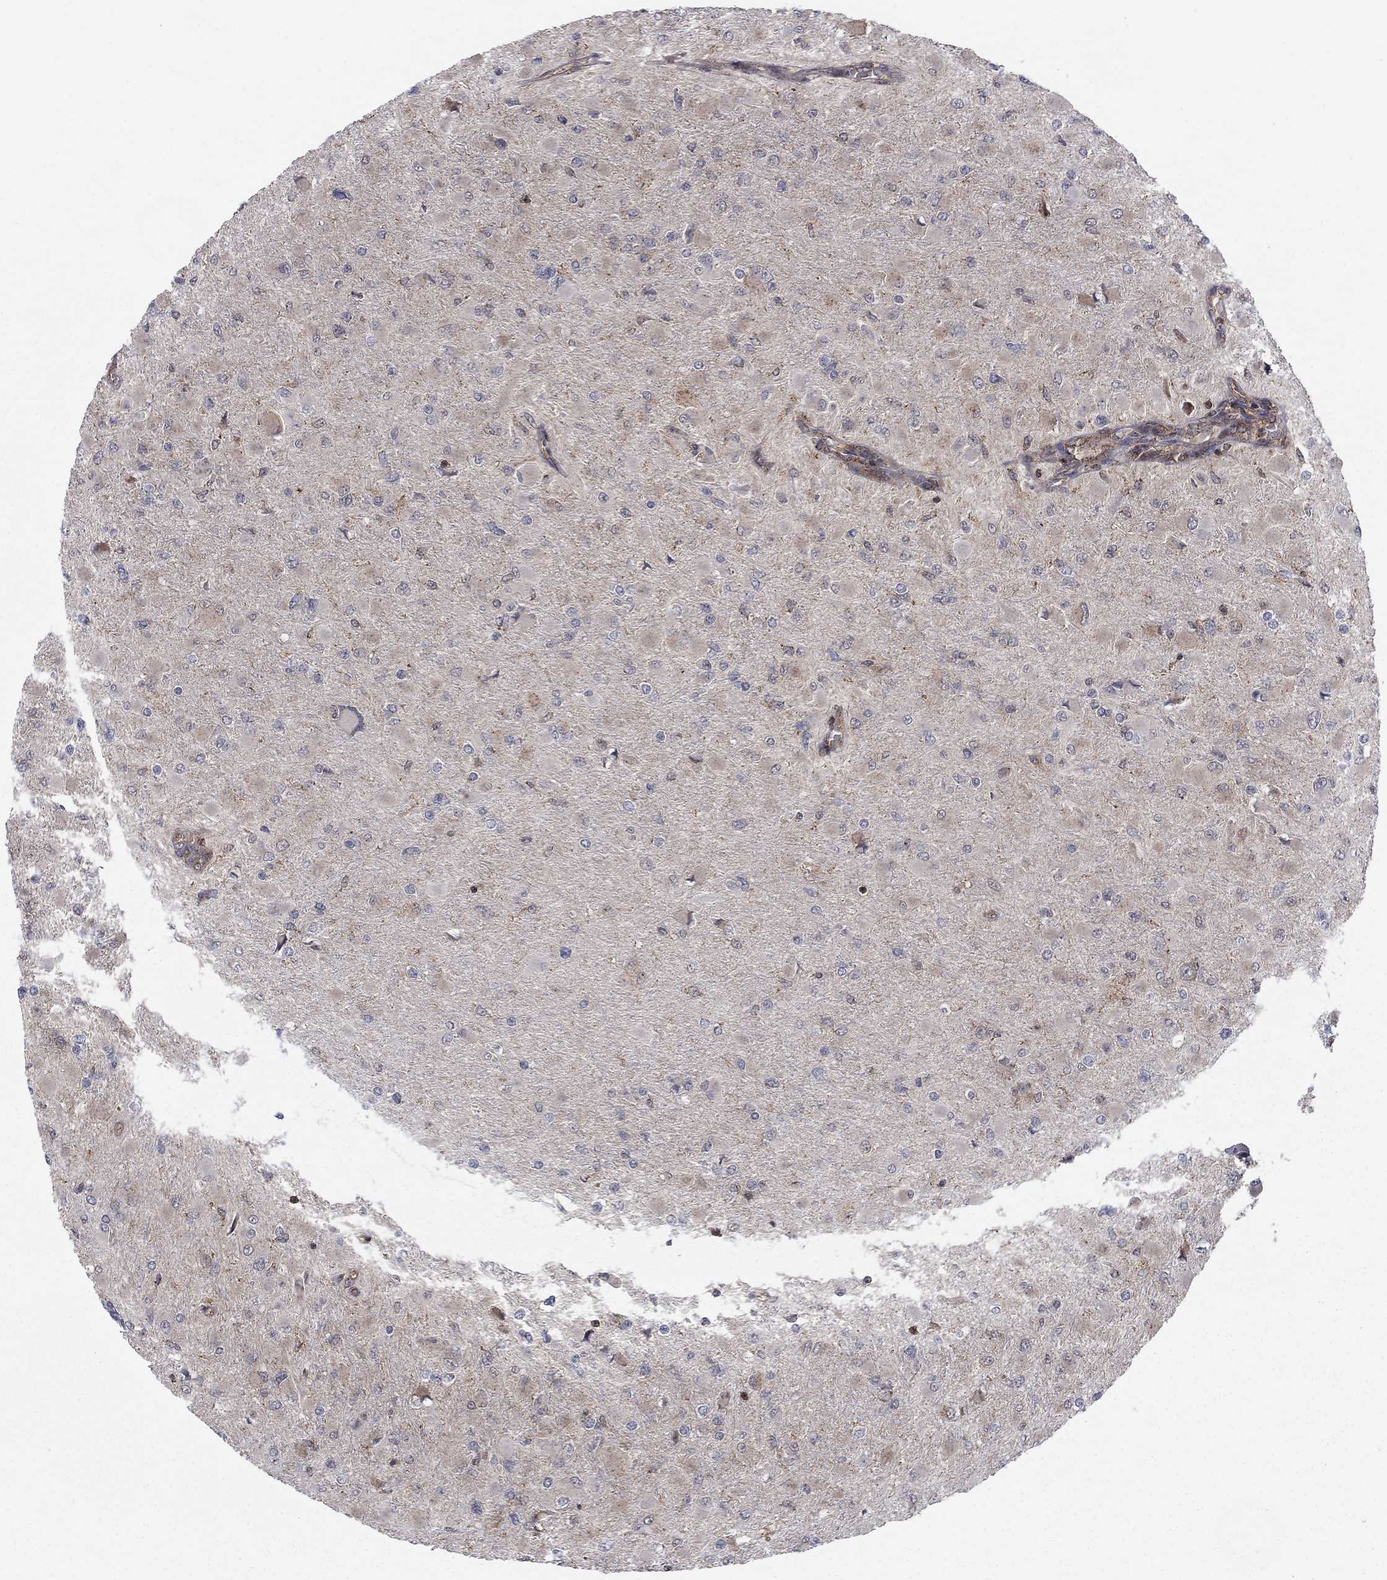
{"staining": {"intensity": "negative", "quantity": "none", "location": "none"}, "tissue": "glioma", "cell_type": "Tumor cells", "image_type": "cancer", "snomed": [{"axis": "morphology", "description": "Glioma, malignant, High grade"}, {"axis": "topography", "description": "Cerebral cortex"}], "caption": "Micrograph shows no significant protein positivity in tumor cells of glioma. Nuclei are stained in blue.", "gene": "IFI35", "patient": {"sex": "female", "age": 36}}